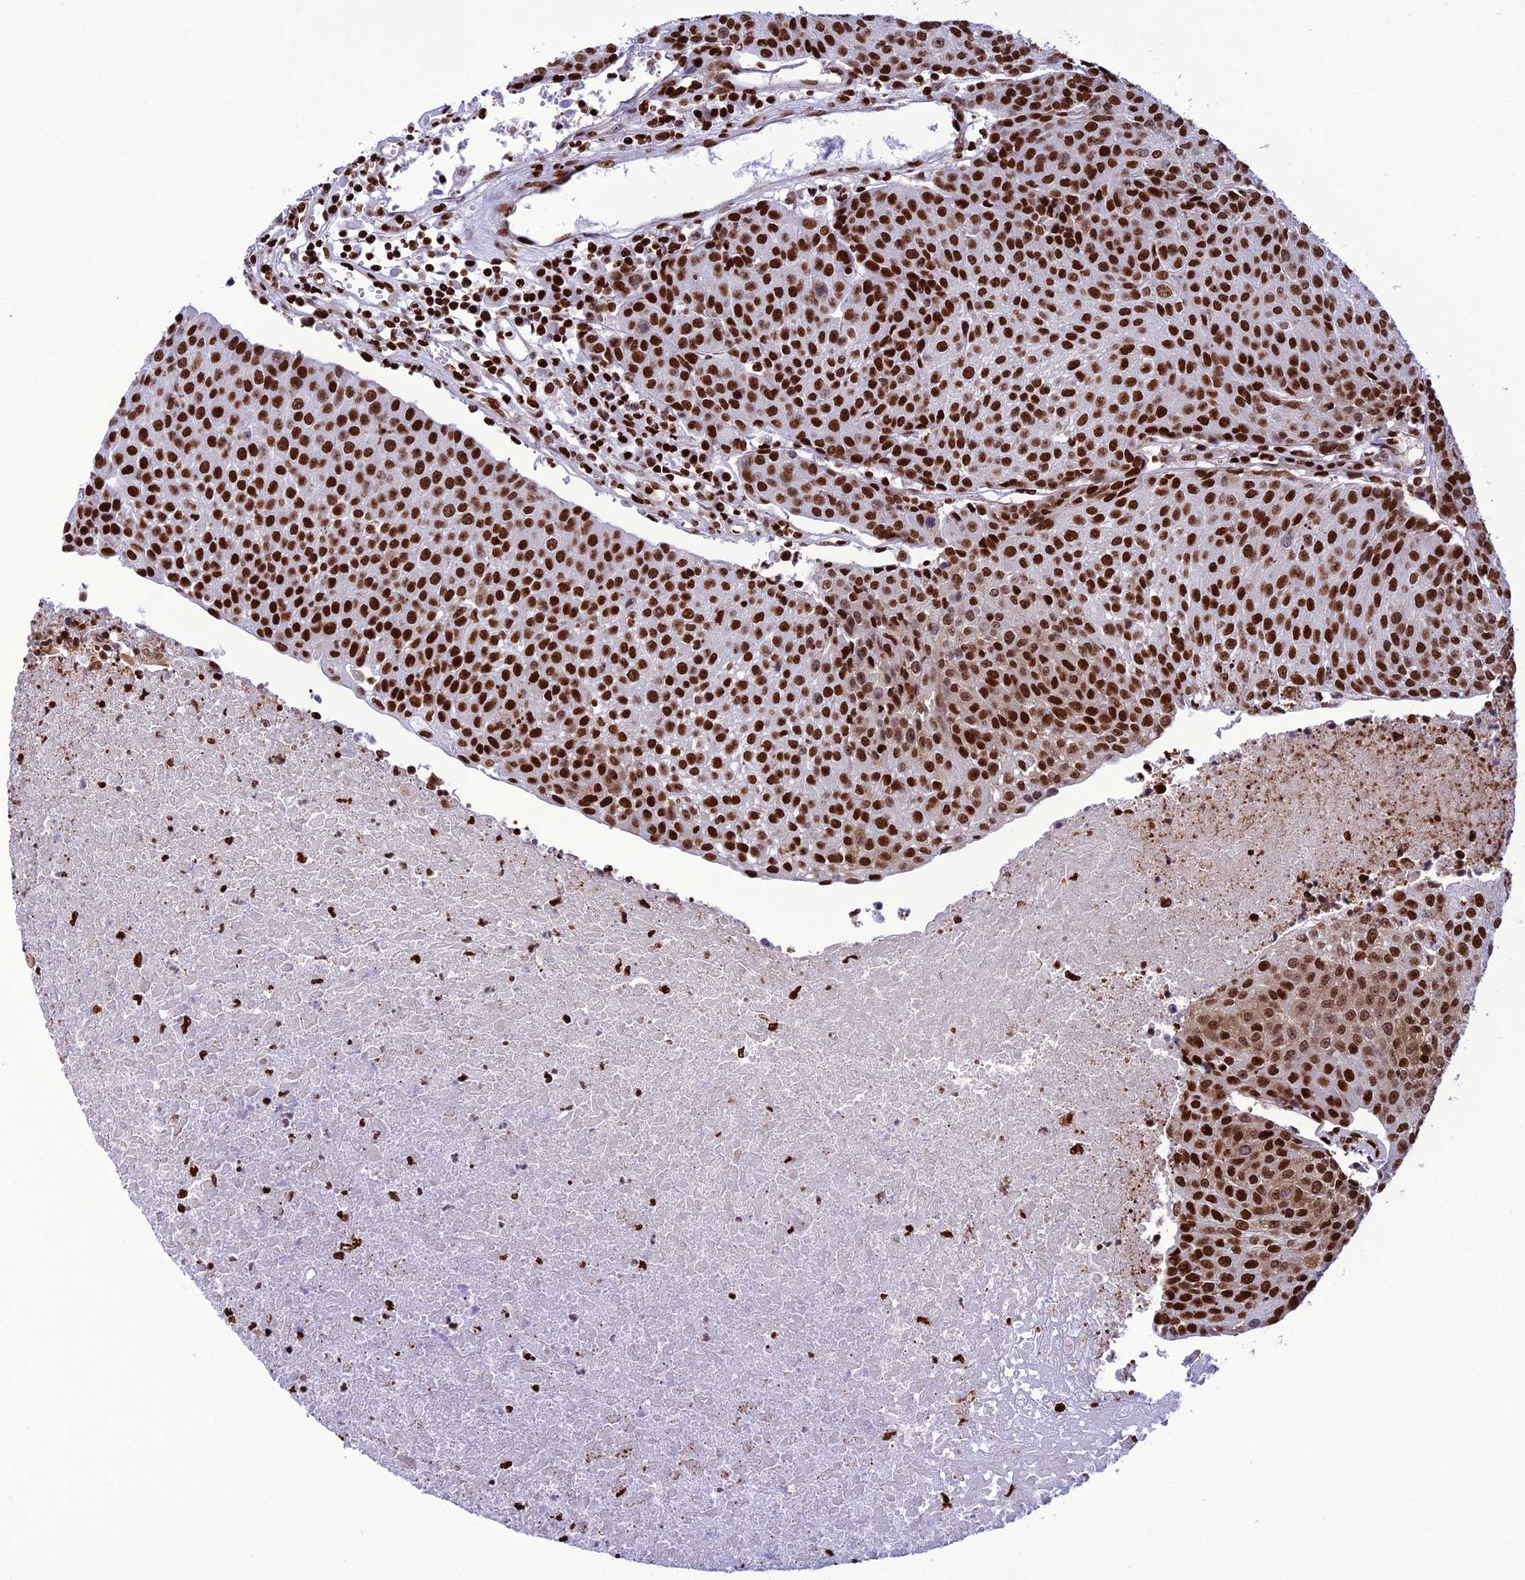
{"staining": {"intensity": "strong", "quantity": ">75%", "location": "nuclear"}, "tissue": "urothelial cancer", "cell_type": "Tumor cells", "image_type": "cancer", "snomed": [{"axis": "morphology", "description": "Urothelial carcinoma, High grade"}, {"axis": "topography", "description": "Urinary bladder"}], "caption": "Urothelial cancer stained for a protein shows strong nuclear positivity in tumor cells. Immunohistochemistry stains the protein in brown and the nuclei are stained blue.", "gene": "INO80E", "patient": {"sex": "female", "age": 85}}